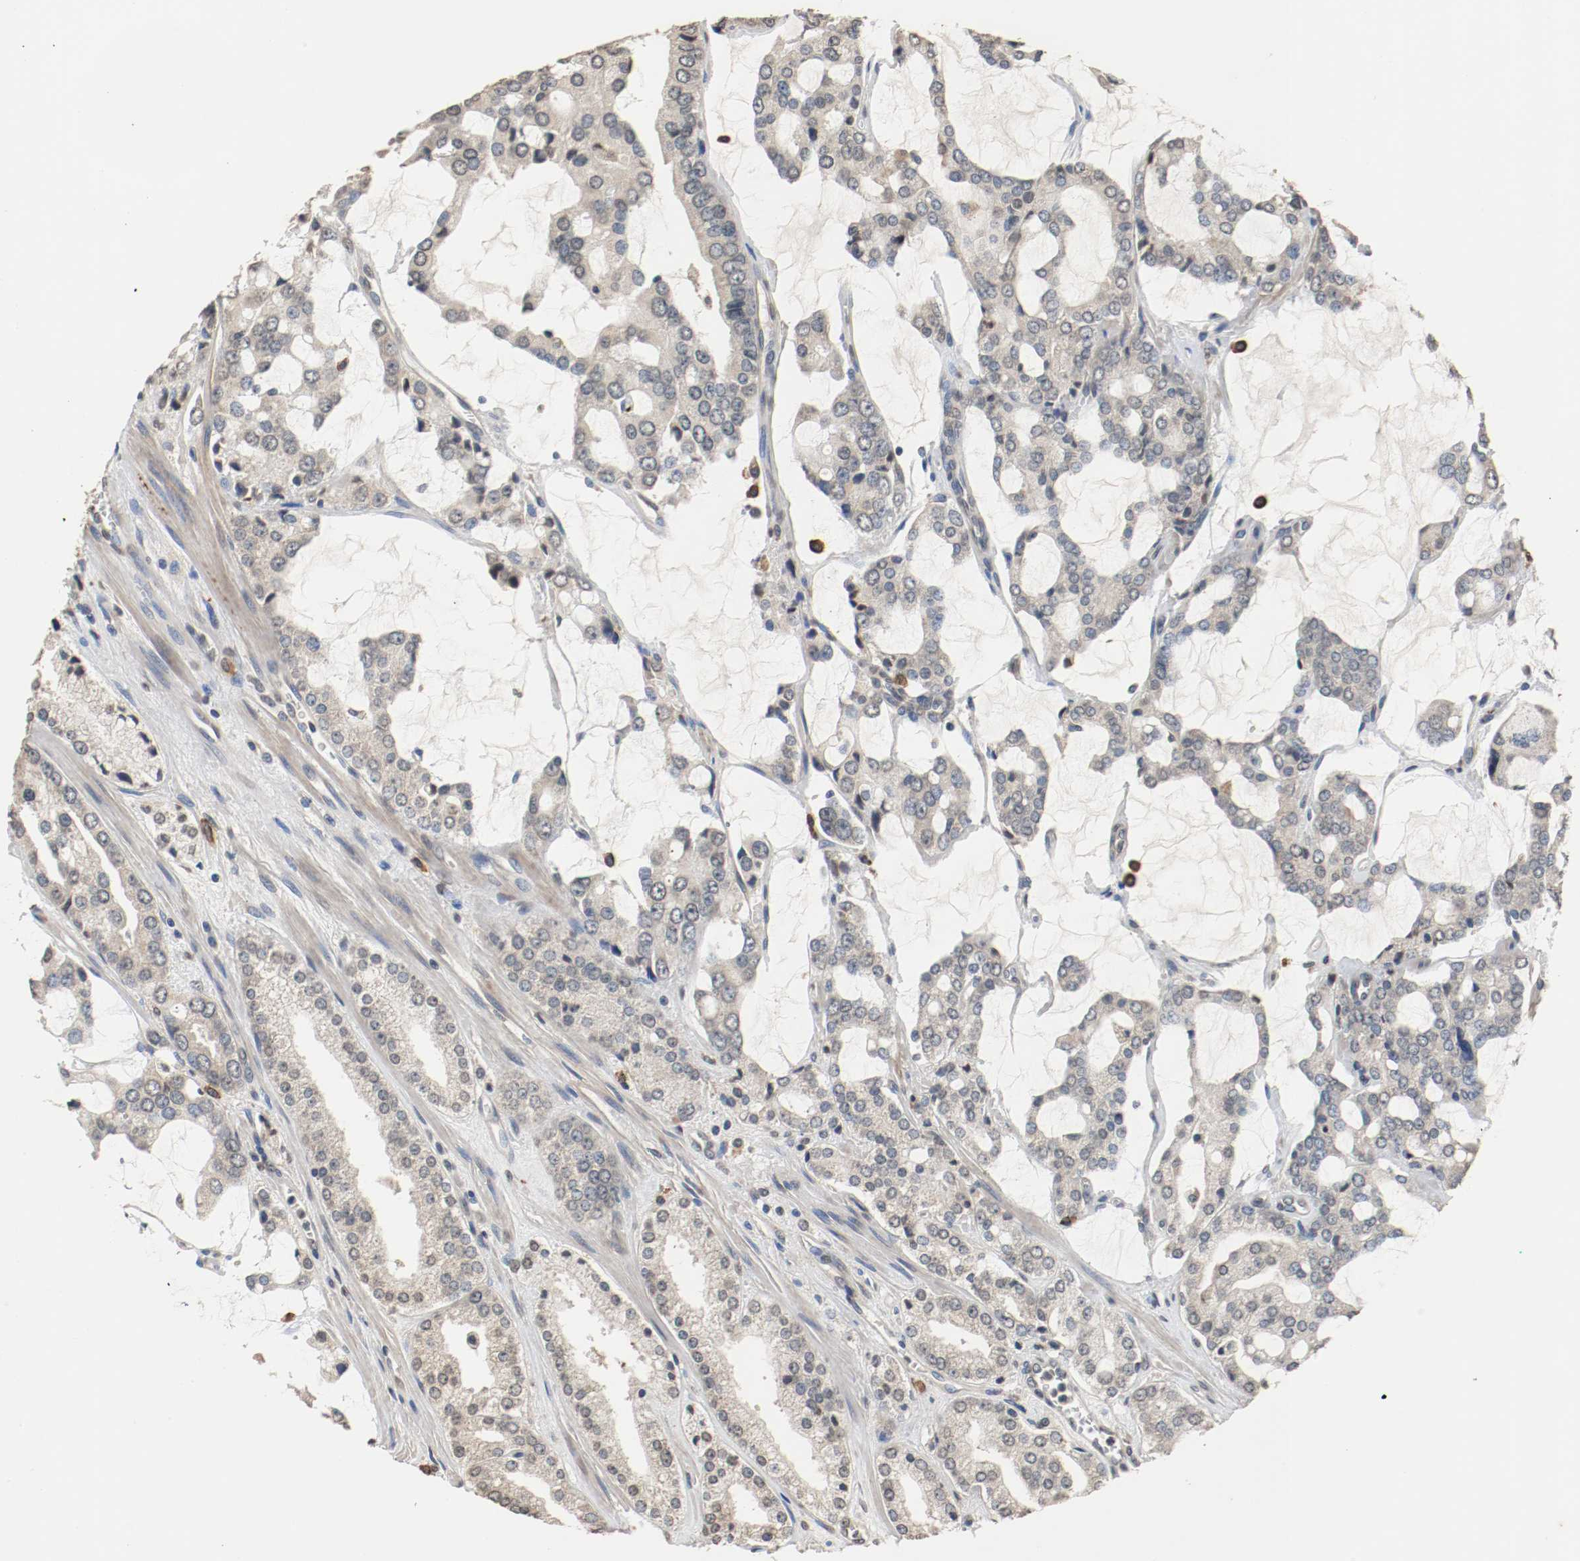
{"staining": {"intensity": "weak", "quantity": "<25%", "location": "cytoplasmic/membranous"}, "tissue": "prostate cancer", "cell_type": "Tumor cells", "image_type": "cancer", "snomed": [{"axis": "morphology", "description": "Adenocarcinoma, High grade"}, {"axis": "topography", "description": "Prostate"}], "caption": "A photomicrograph of prostate cancer (high-grade adenocarcinoma) stained for a protein demonstrates no brown staining in tumor cells. Nuclei are stained in blue.", "gene": "RTN4", "patient": {"sex": "male", "age": 67}}